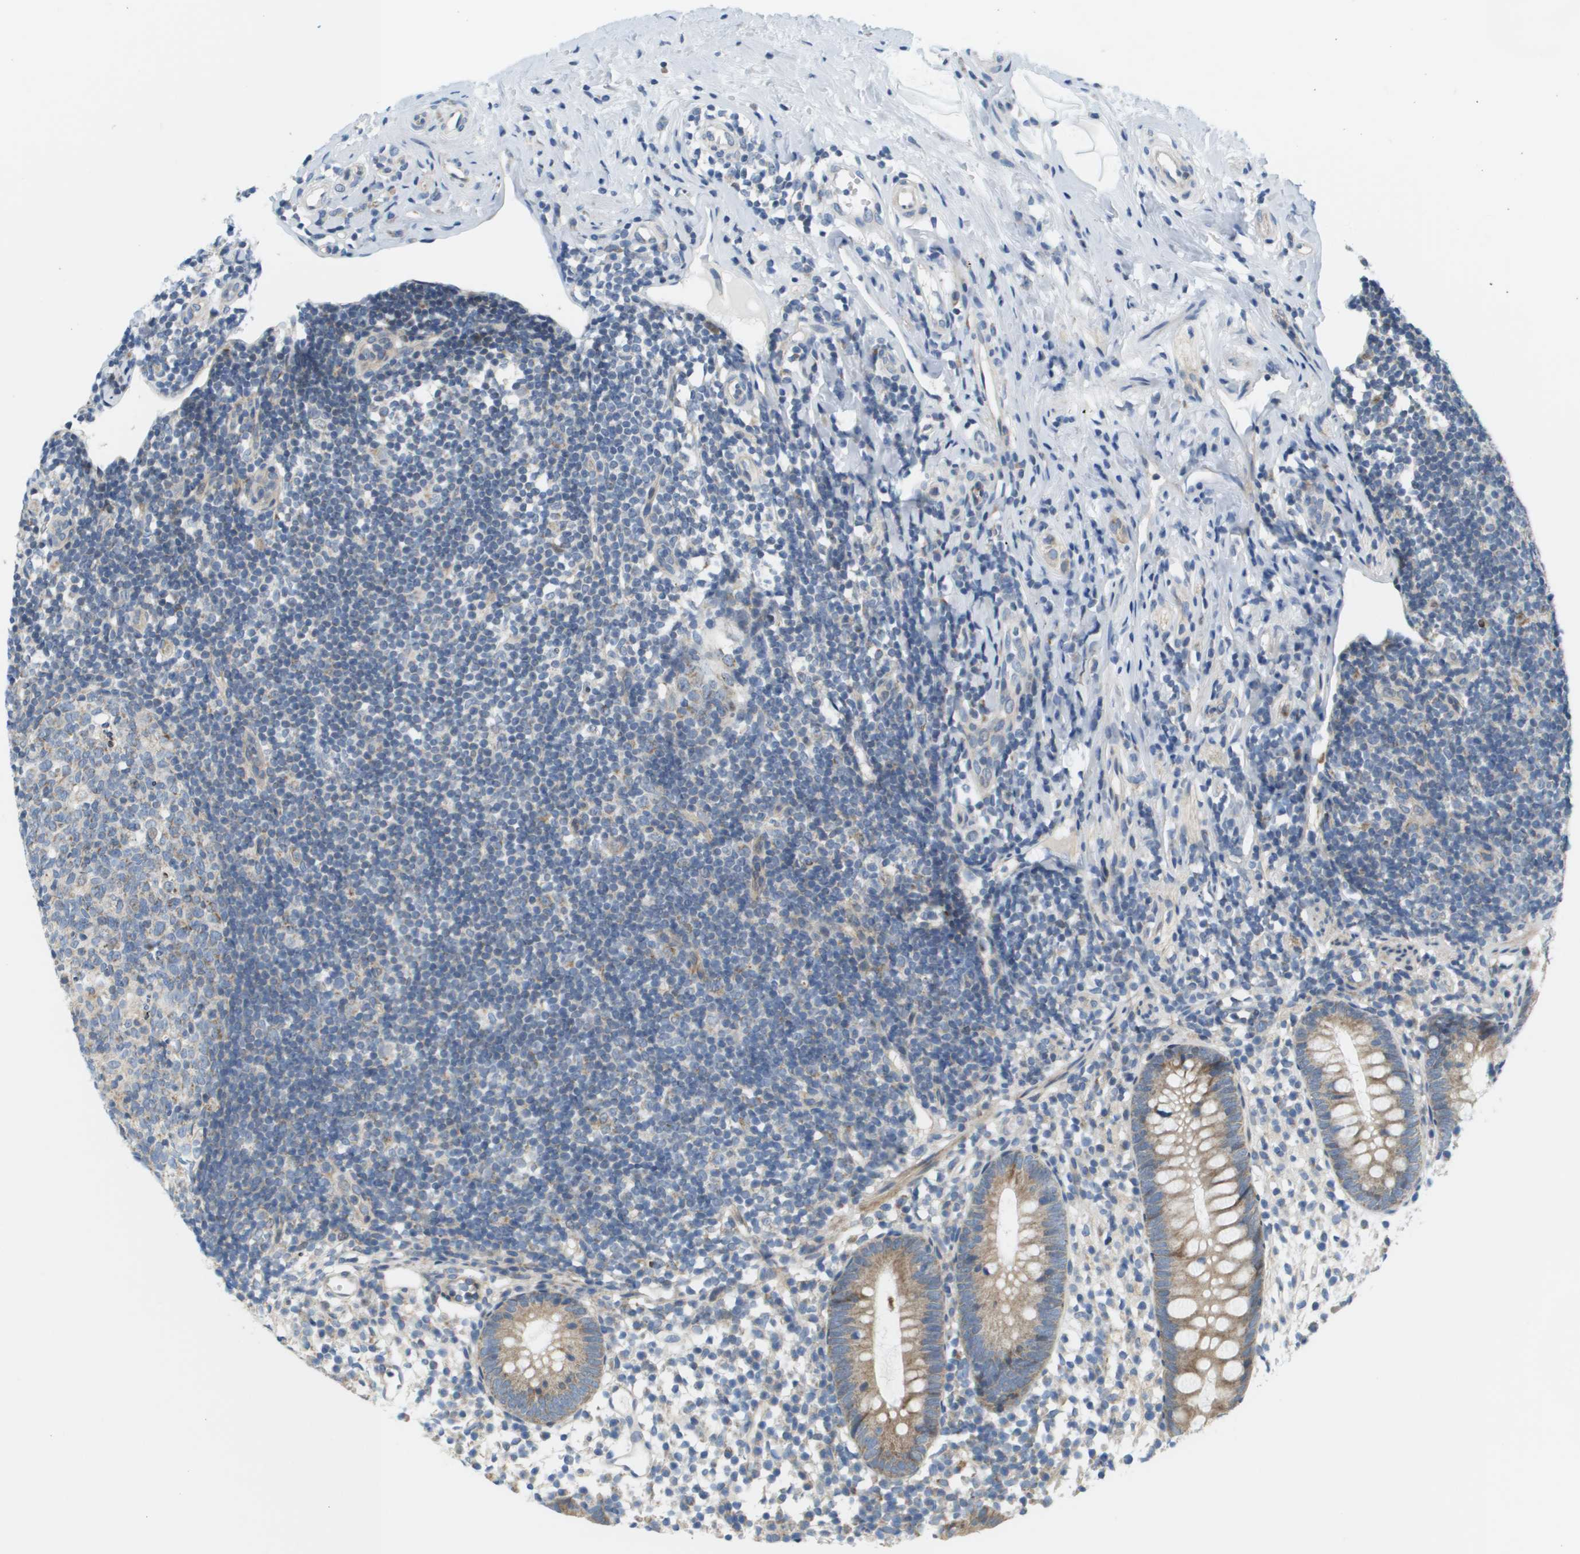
{"staining": {"intensity": "moderate", "quantity": "25%-75%", "location": "cytoplasmic/membranous"}, "tissue": "appendix", "cell_type": "Glandular cells", "image_type": "normal", "snomed": [{"axis": "morphology", "description": "Normal tissue, NOS"}, {"axis": "topography", "description": "Appendix"}], "caption": "A histopathology image of appendix stained for a protein shows moderate cytoplasmic/membranous brown staining in glandular cells. Immunohistochemistry stains the protein in brown and the nuclei are stained blue.", "gene": "KRT23", "patient": {"sex": "female", "age": 20}}